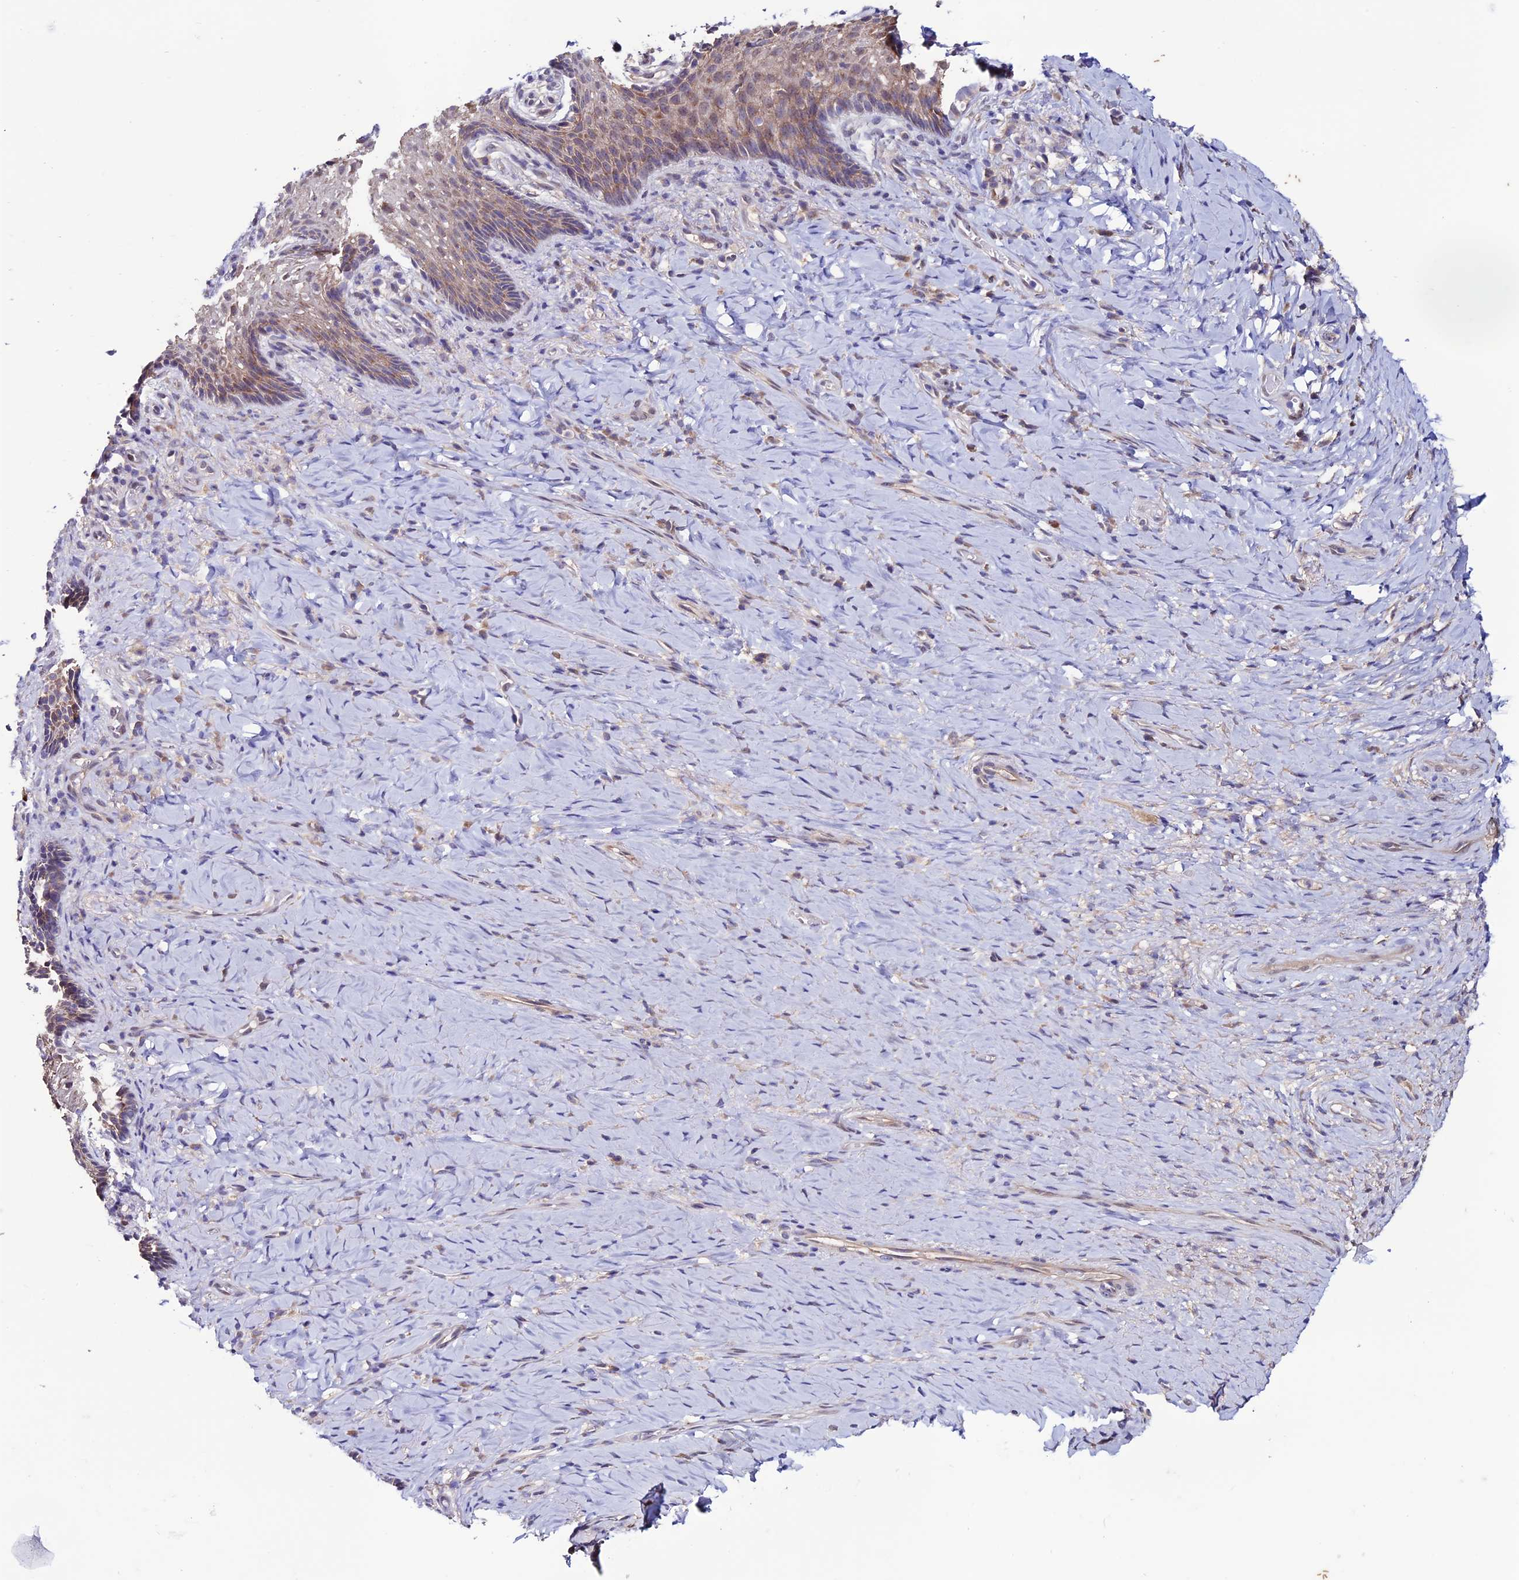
{"staining": {"intensity": "weak", "quantity": "25%-75%", "location": "cytoplasmic/membranous"}, "tissue": "vagina", "cell_type": "Squamous epithelial cells", "image_type": "normal", "snomed": [{"axis": "morphology", "description": "Normal tissue, NOS"}, {"axis": "topography", "description": "Vagina"}], "caption": "Vagina stained with DAB immunohistochemistry demonstrates low levels of weak cytoplasmic/membranous expression in about 25%-75% of squamous epithelial cells.", "gene": "FZD8", "patient": {"sex": "female", "age": 60}}